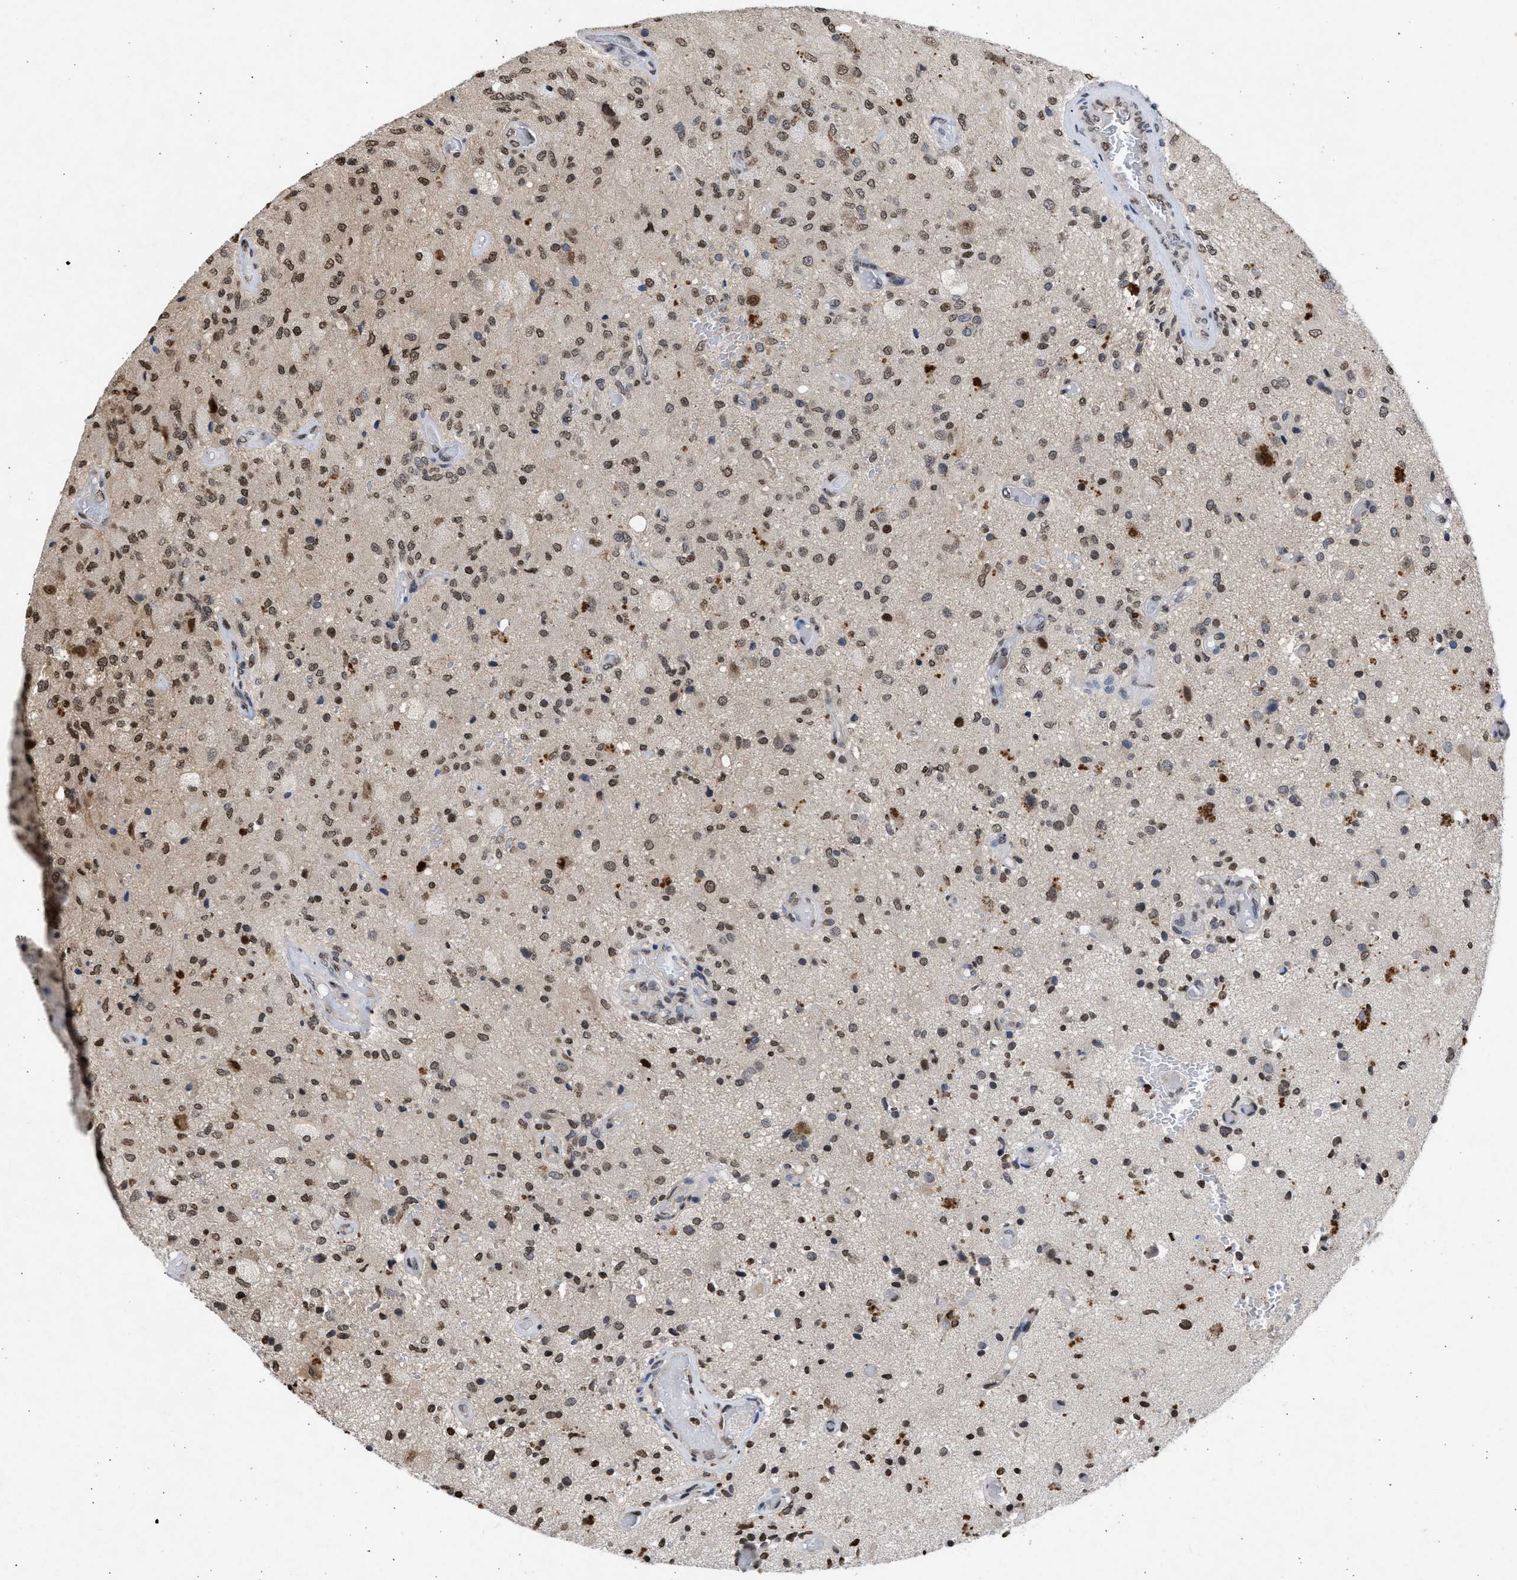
{"staining": {"intensity": "moderate", "quantity": ">75%", "location": "nuclear"}, "tissue": "glioma", "cell_type": "Tumor cells", "image_type": "cancer", "snomed": [{"axis": "morphology", "description": "Normal tissue, NOS"}, {"axis": "morphology", "description": "Glioma, malignant, High grade"}, {"axis": "topography", "description": "Cerebral cortex"}], "caption": "Immunohistochemical staining of glioma demonstrates medium levels of moderate nuclear expression in approximately >75% of tumor cells.", "gene": "NUP35", "patient": {"sex": "male", "age": 77}}